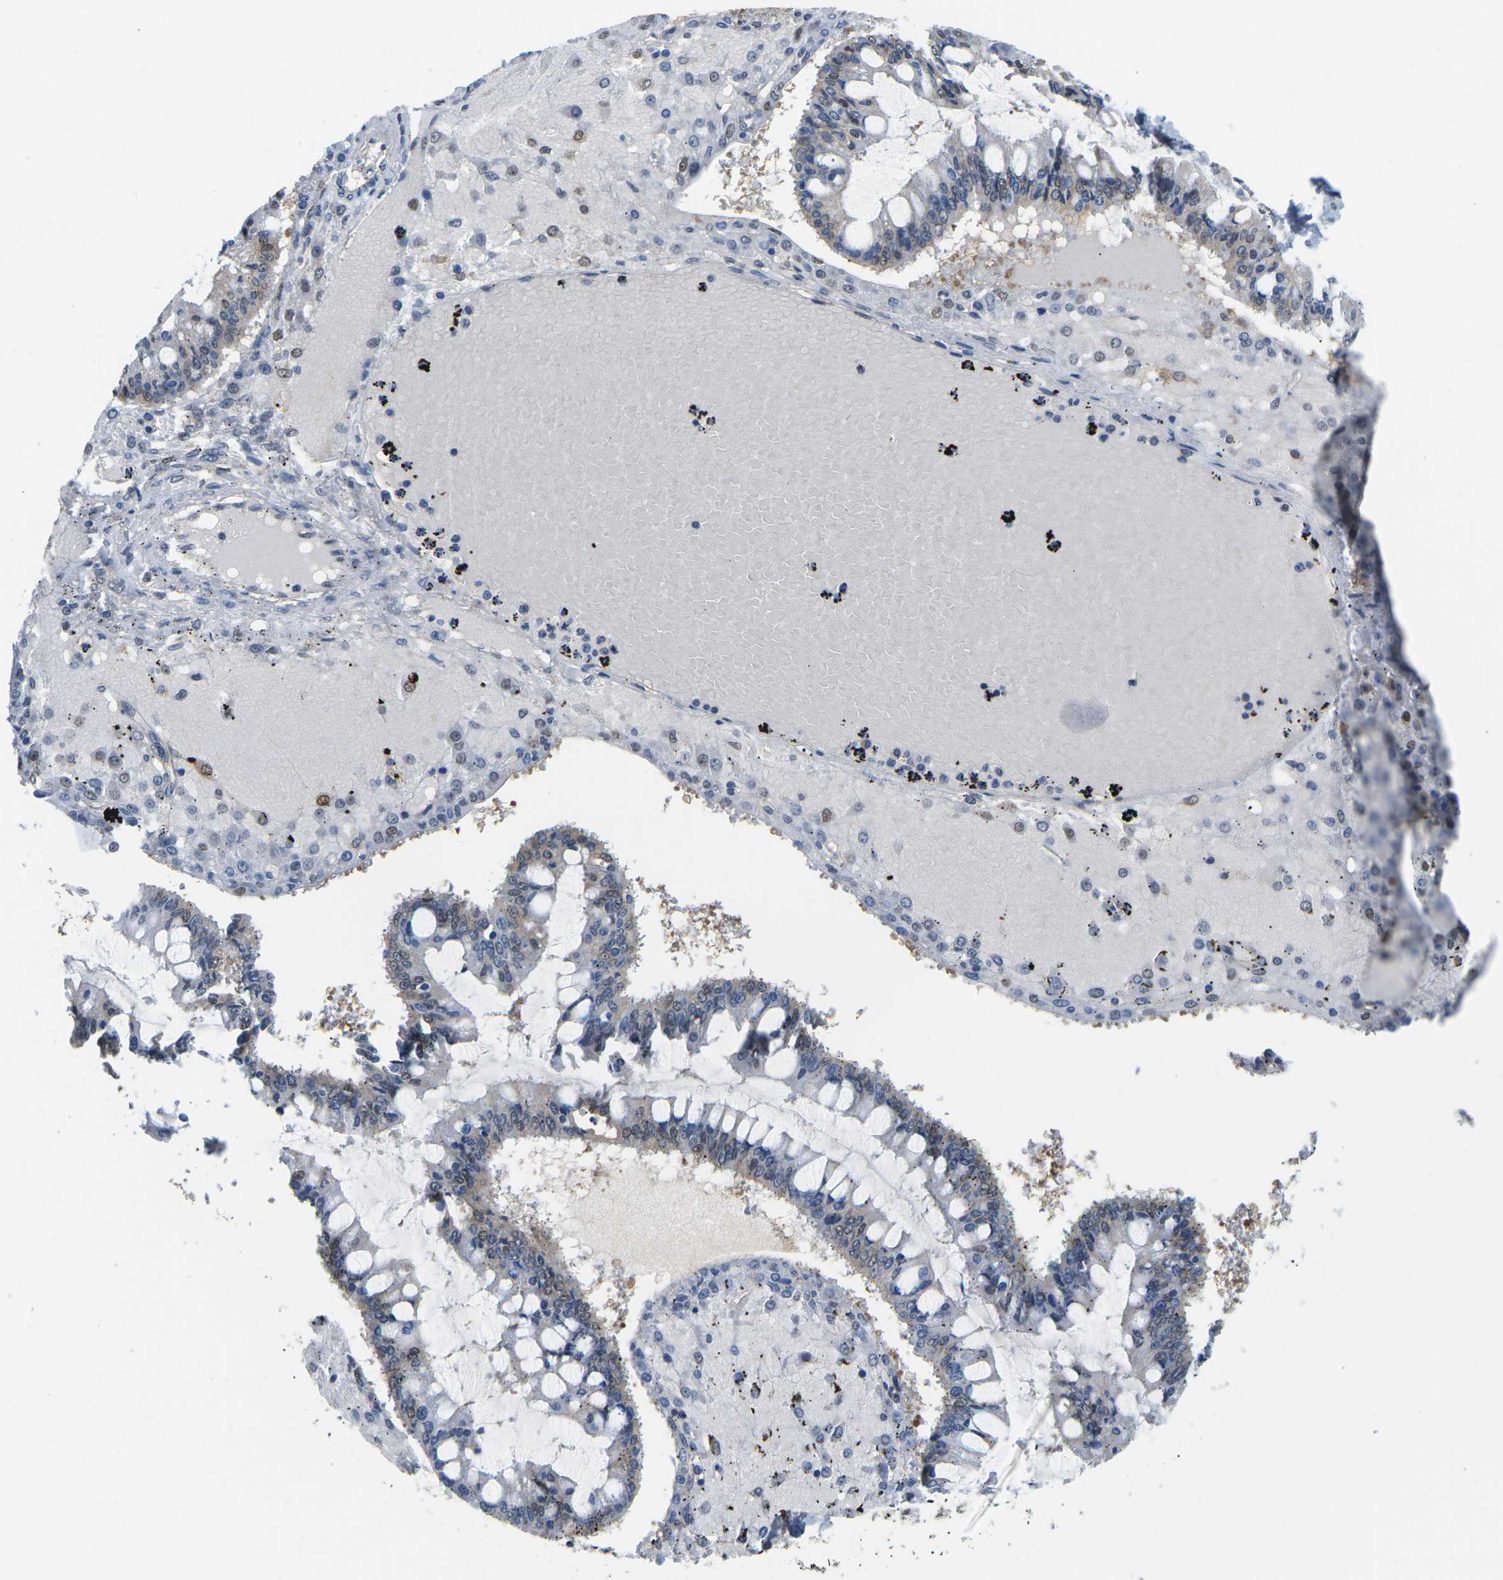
{"staining": {"intensity": "weak", "quantity": "<25%", "location": "cytoplasmic/membranous,nuclear"}, "tissue": "ovarian cancer", "cell_type": "Tumor cells", "image_type": "cancer", "snomed": [{"axis": "morphology", "description": "Cystadenocarcinoma, mucinous, NOS"}, {"axis": "topography", "description": "Ovary"}], "caption": "This is an immunohistochemistry image of human ovarian mucinous cystadenocarcinoma. There is no staining in tumor cells.", "gene": "UBA7", "patient": {"sex": "female", "age": 73}}